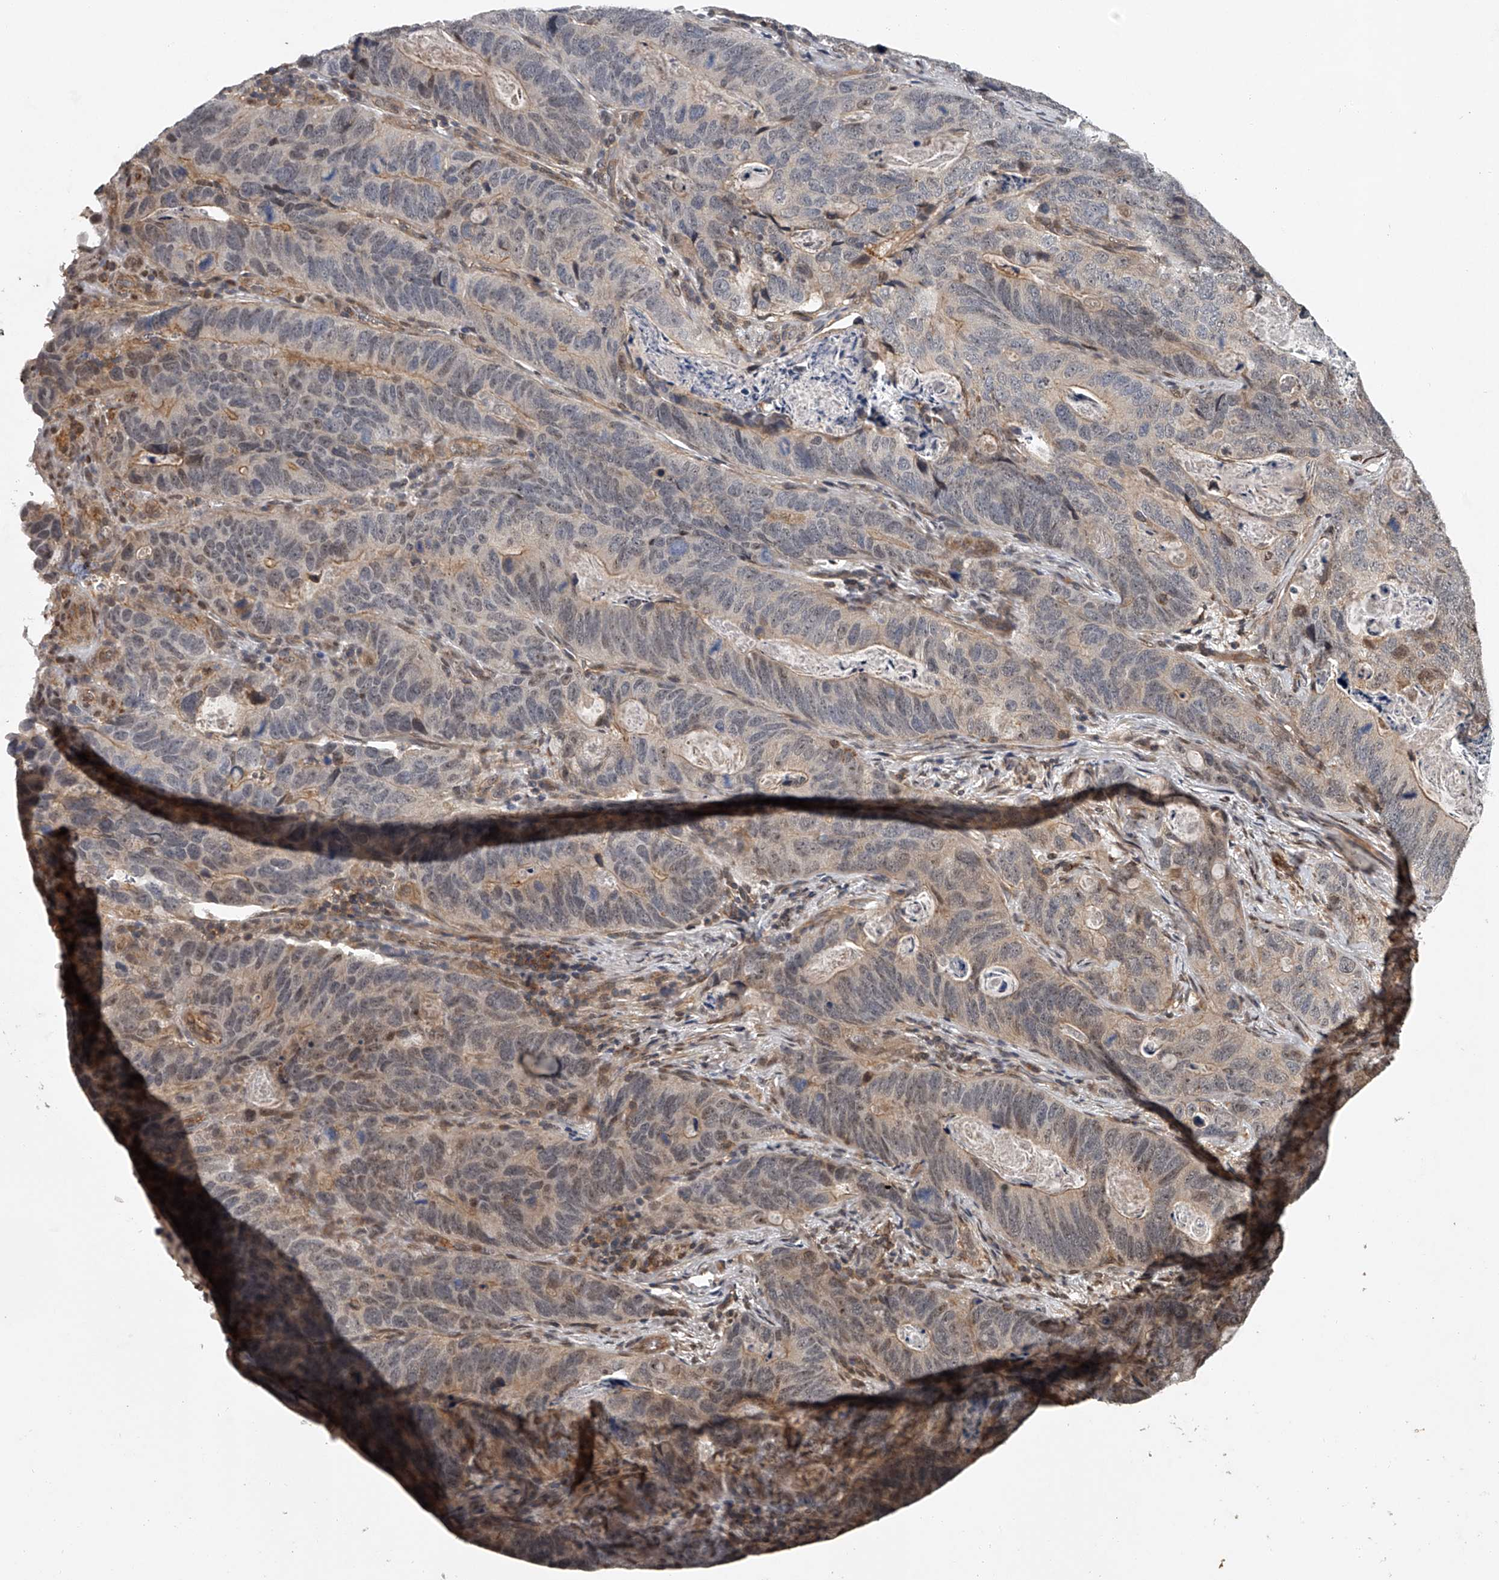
{"staining": {"intensity": "moderate", "quantity": "<25%", "location": "cytoplasmic/membranous,nuclear"}, "tissue": "stomach cancer", "cell_type": "Tumor cells", "image_type": "cancer", "snomed": [{"axis": "morphology", "description": "Normal tissue, NOS"}, {"axis": "morphology", "description": "Adenocarcinoma, NOS"}, {"axis": "topography", "description": "Stomach"}], "caption": "Human stomach cancer (adenocarcinoma) stained with a brown dye displays moderate cytoplasmic/membranous and nuclear positive staining in approximately <25% of tumor cells.", "gene": "PLEKHG1", "patient": {"sex": "female", "age": 89}}